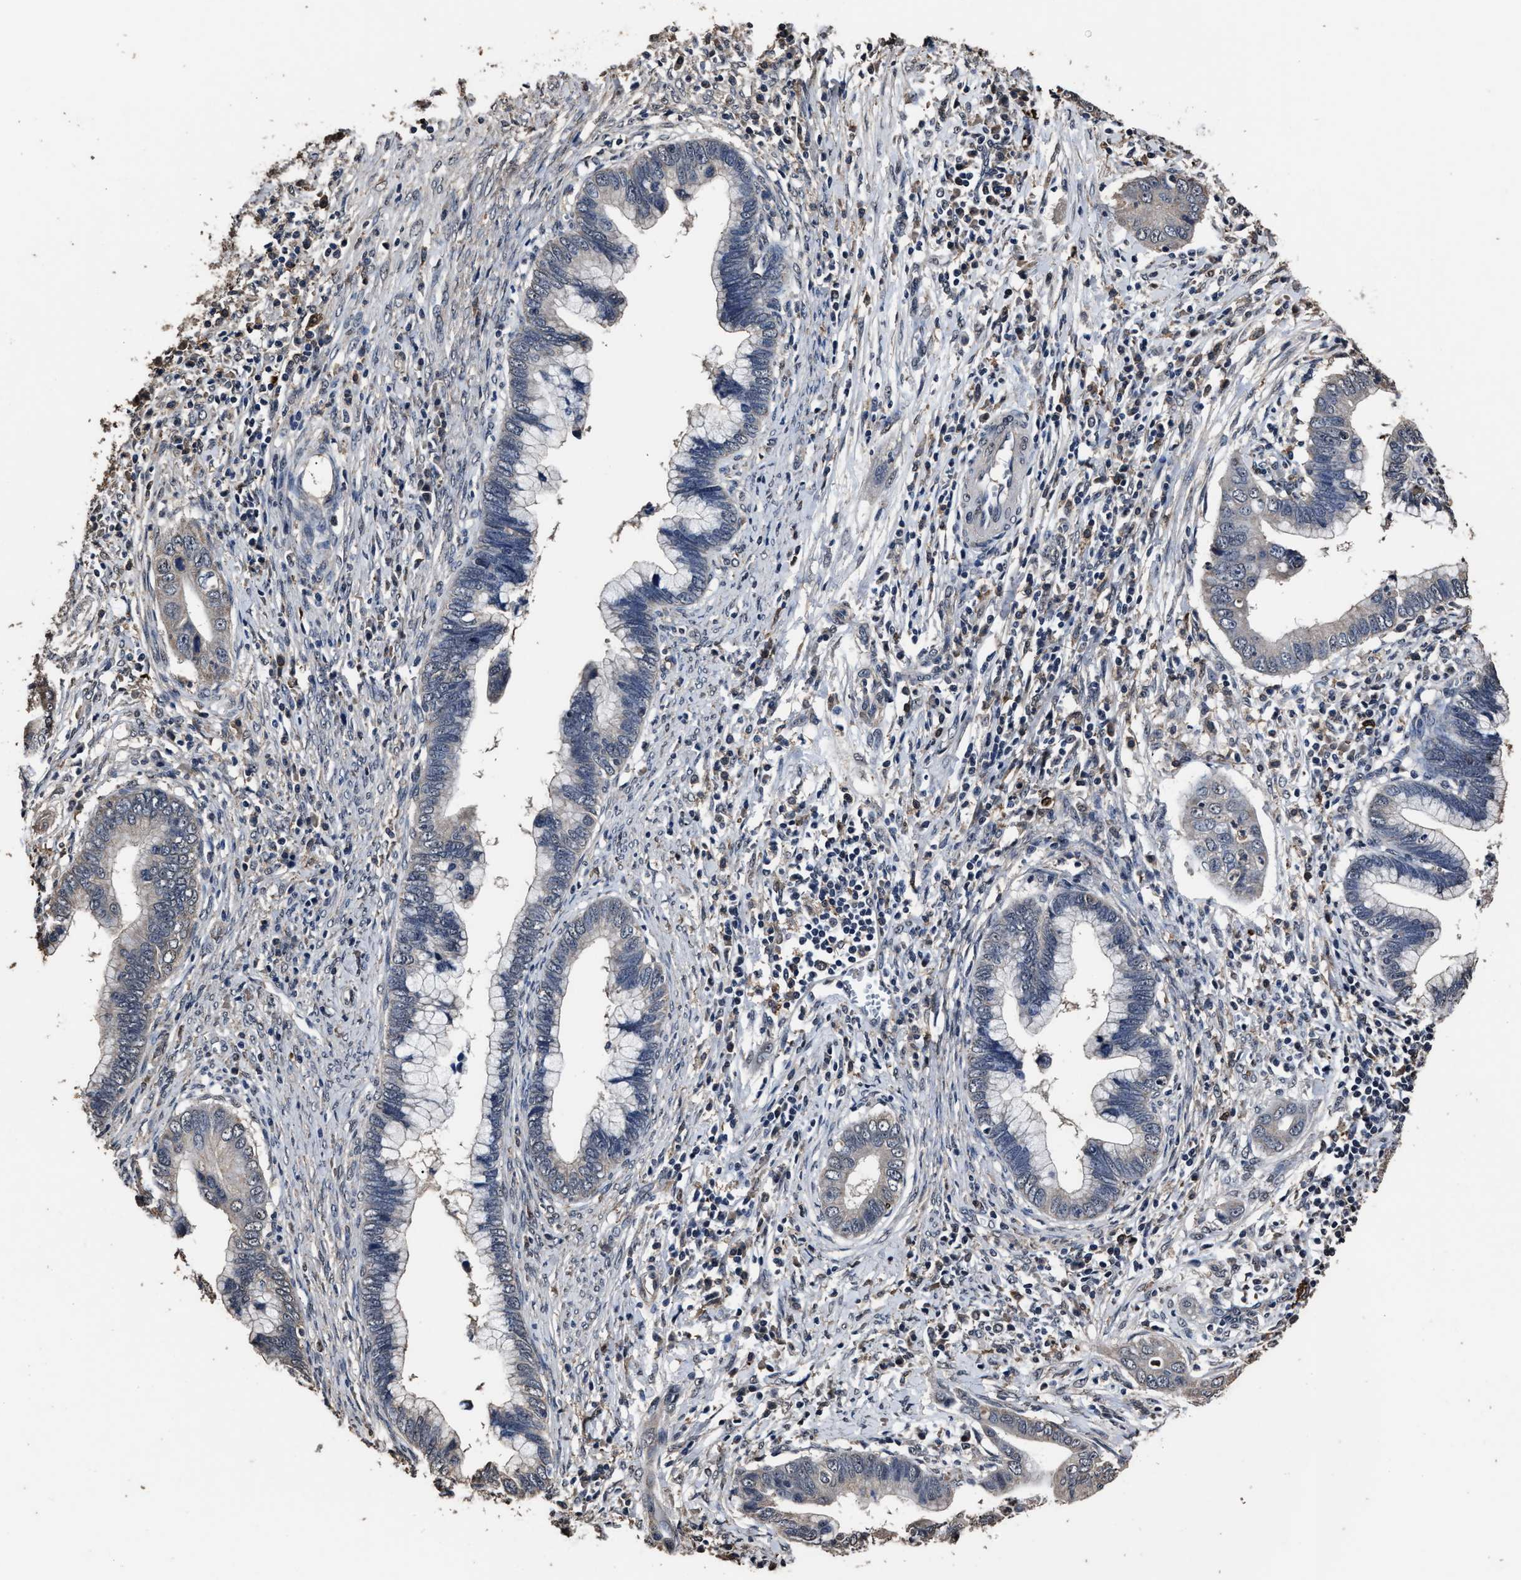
{"staining": {"intensity": "negative", "quantity": "none", "location": "none"}, "tissue": "cervical cancer", "cell_type": "Tumor cells", "image_type": "cancer", "snomed": [{"axis": "morphology", "description": "Adenocarcinoma, NOS"}, {"axis": "topography", "description": "Cervix"}], "caption": "Image shows no protein staining in tumor cells of cervical cancer tissue.", "gene": "RSBN1L", "patient": {"sex": "female", "age": 44}}